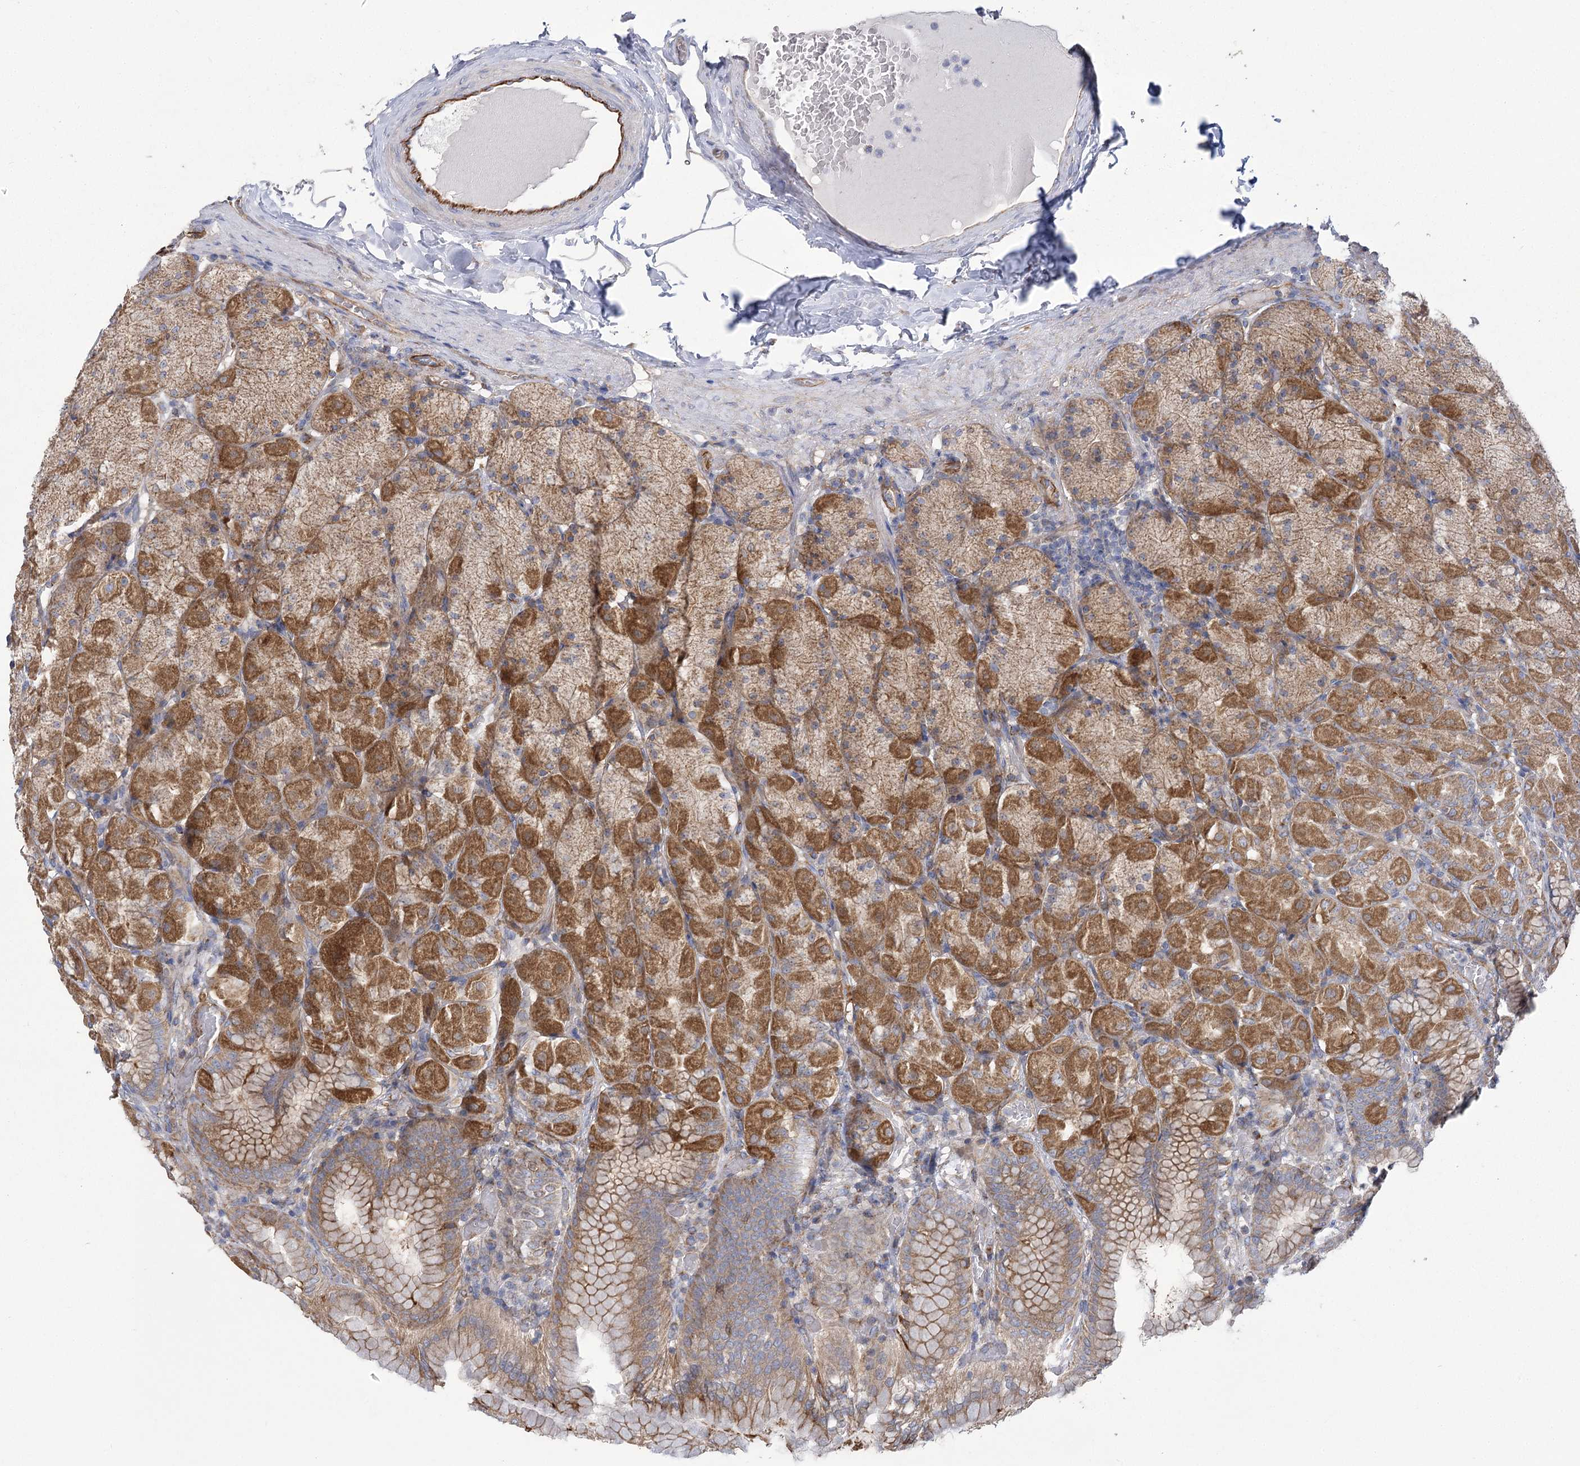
{"staining": {"intensity": "moderate", "quantity": ">75%", "location": "cytoplasmic/membranous"}, "tissue": "stomach", "cell_type": "Glandular cells", "image_type": "normal", "snomed": [{"axis": "morphology", "description": "Normal tissue, NOS"}, {"axis": "topography", "description": "Stomach, upper"}], "caption": "A medium amount of moderate cytoplasmic/membranous staining is identified in approximately >75% of glandular cells in unremarkable stomach. (DAB (3,3'-diaminobenzidine) IHC with brightfield microscopy, high magnification).", "gene": "RMDN2", "patient": {"sex": "female", "age": 56}}